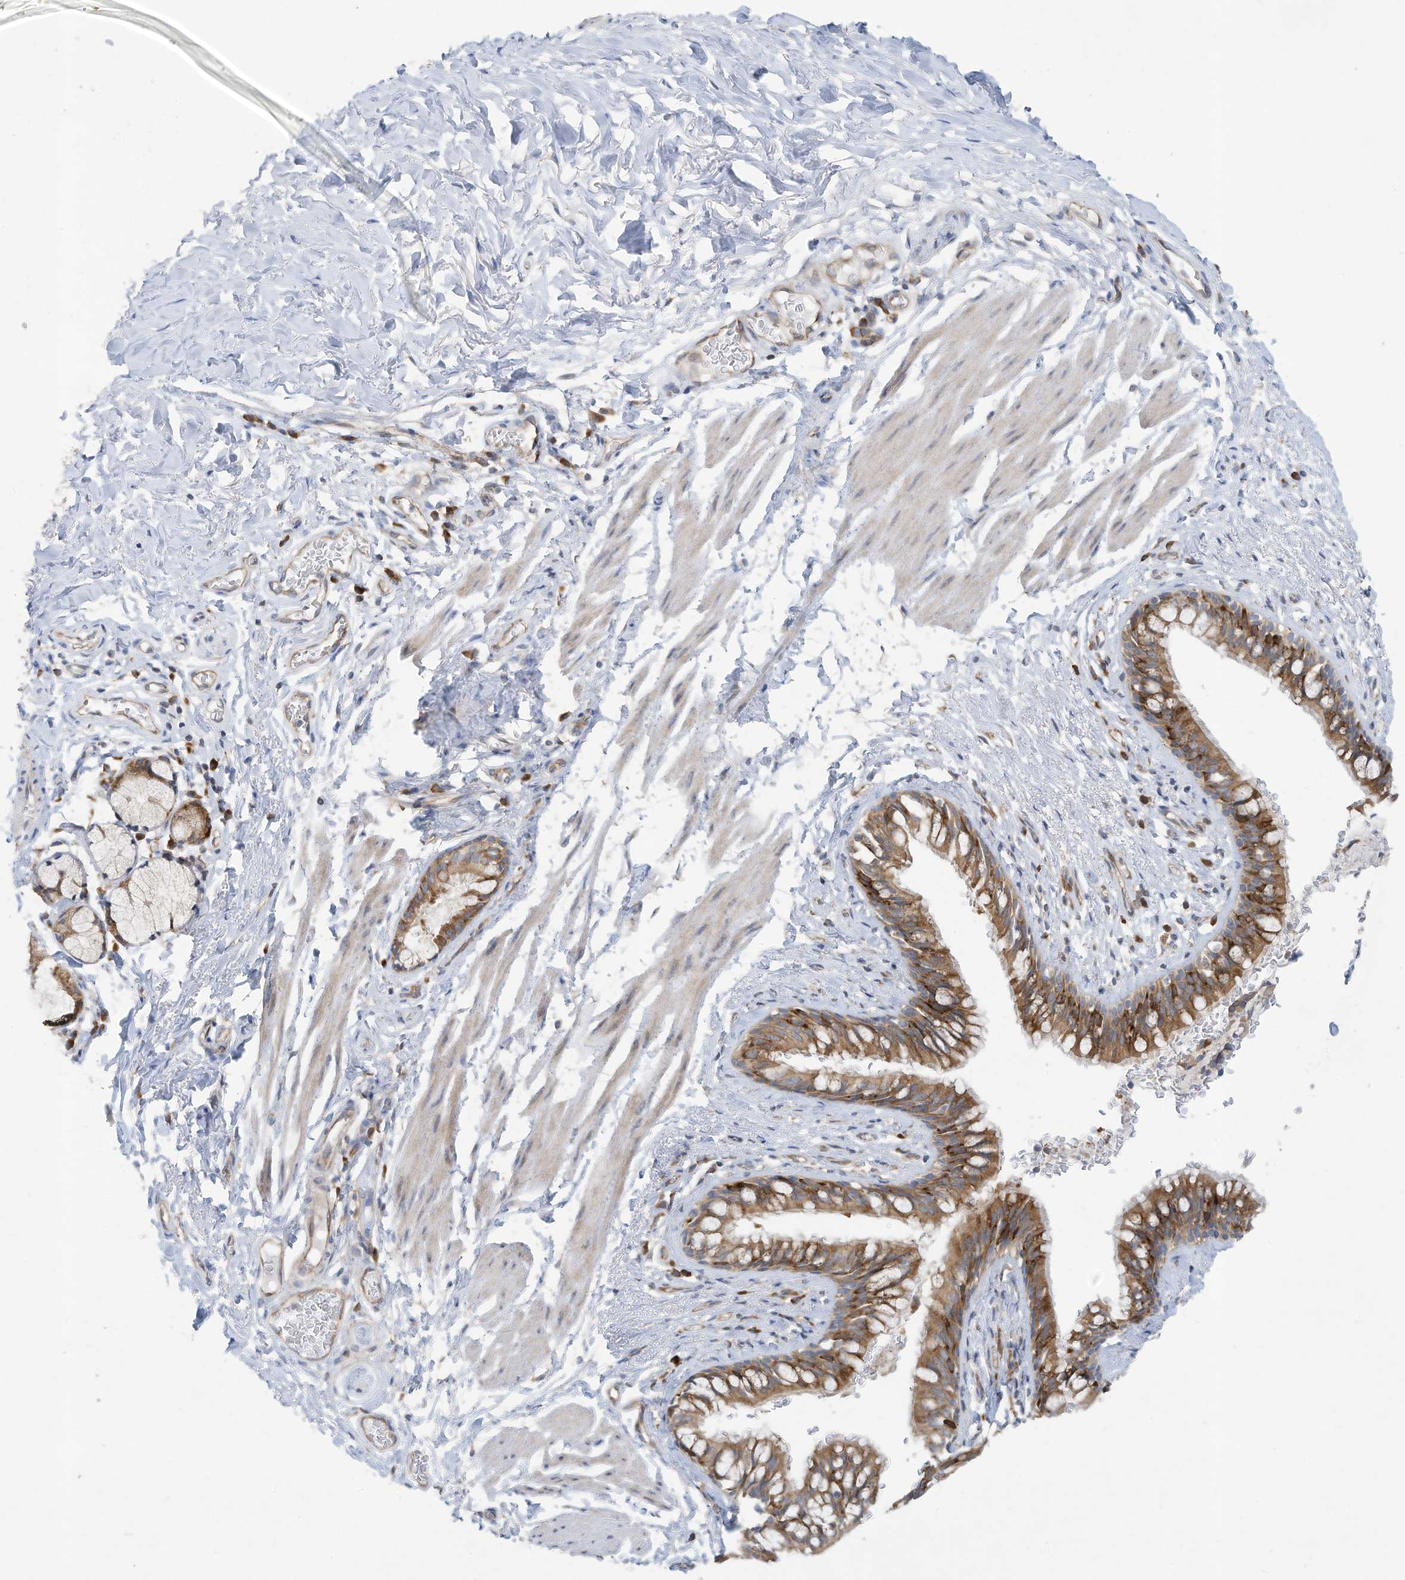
{"staining": {"intensity": "moderate", "quantity": ">75%", "location": "cytoplasmic/membranous"}, "tissue": "bronchus", "cell_type": "Respiratory epithelial cells", "image_type": "normal", "snomed": [{"axis": "morphology", "description": "Normal tissue, NOS"}, {"axis": "topography", "description": "Cartilage tissue"}, {"axis": "topography", "description": "Bronchus"}], "caption": "Protein staining of normal bronchus demonstrates moderate cytoplasmic/membranous positivity in approximately >75% of respiratory epithelial cells.", "gene": "USE1", "patient": {"sex": "female", "age": 36}}